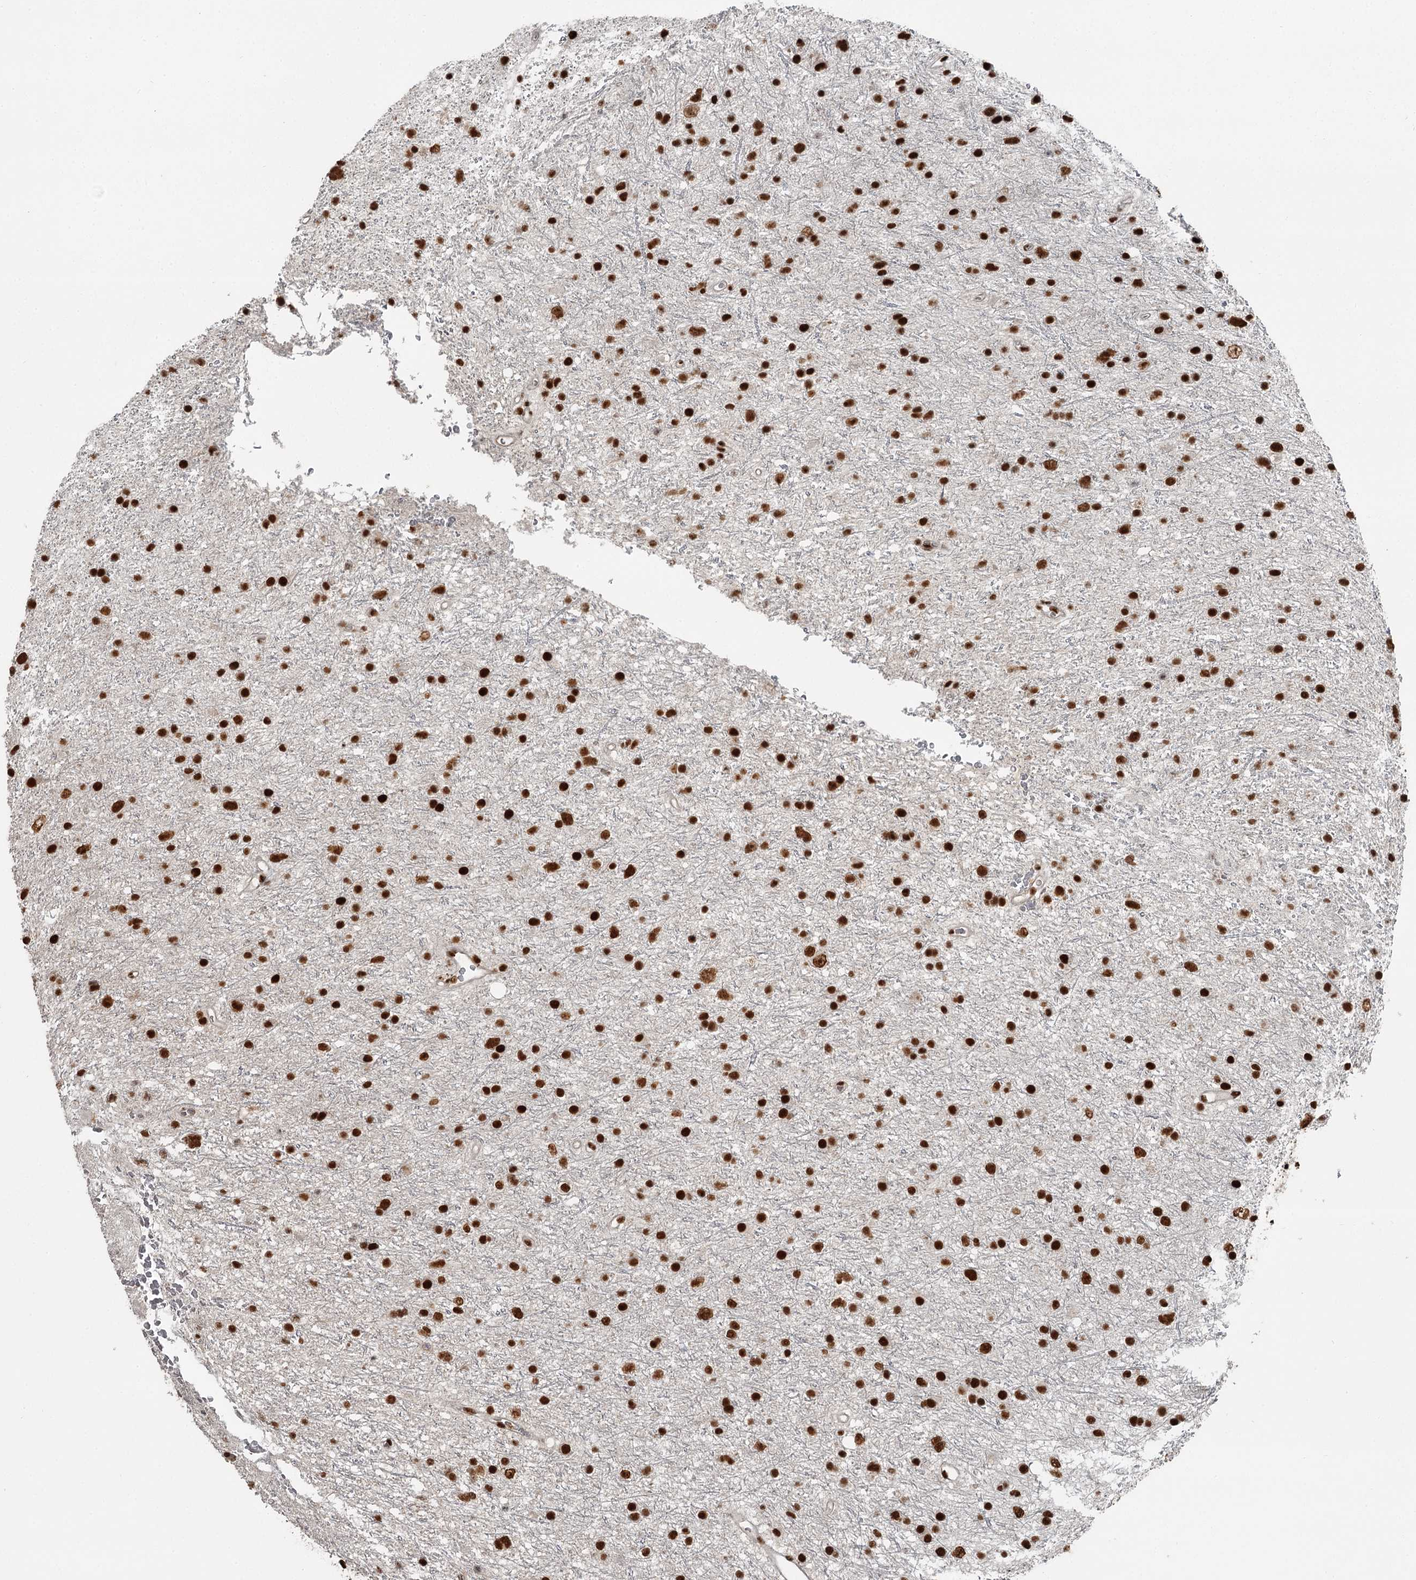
{"staining": {"intensity": "strong", "quantity": ">75%", "location": "nuclear"}, "tissue": "glioma", "cell_type": "Tumor cells", "image_type": "cancer", "snomed": [{"axis": "morphology", "description": "Glioma, malignant, Low grade"}, {"axis": "topography", "description": "Cerebral cortex"}], "caption": "Protein positivity by immunohistochemistry reveals strong nuclear expression in about >75% of tumor cells in malignant glioma (low-grade). The staining was performed using DAB (3,3'-diaminobenzidine) to visualize the protein expression in brown, while the nuclei were stained in blue with hematoxylin (Magnification: 20x).", "gene": "RBBP7", "patient": {"sex": "female", "age": 39}}